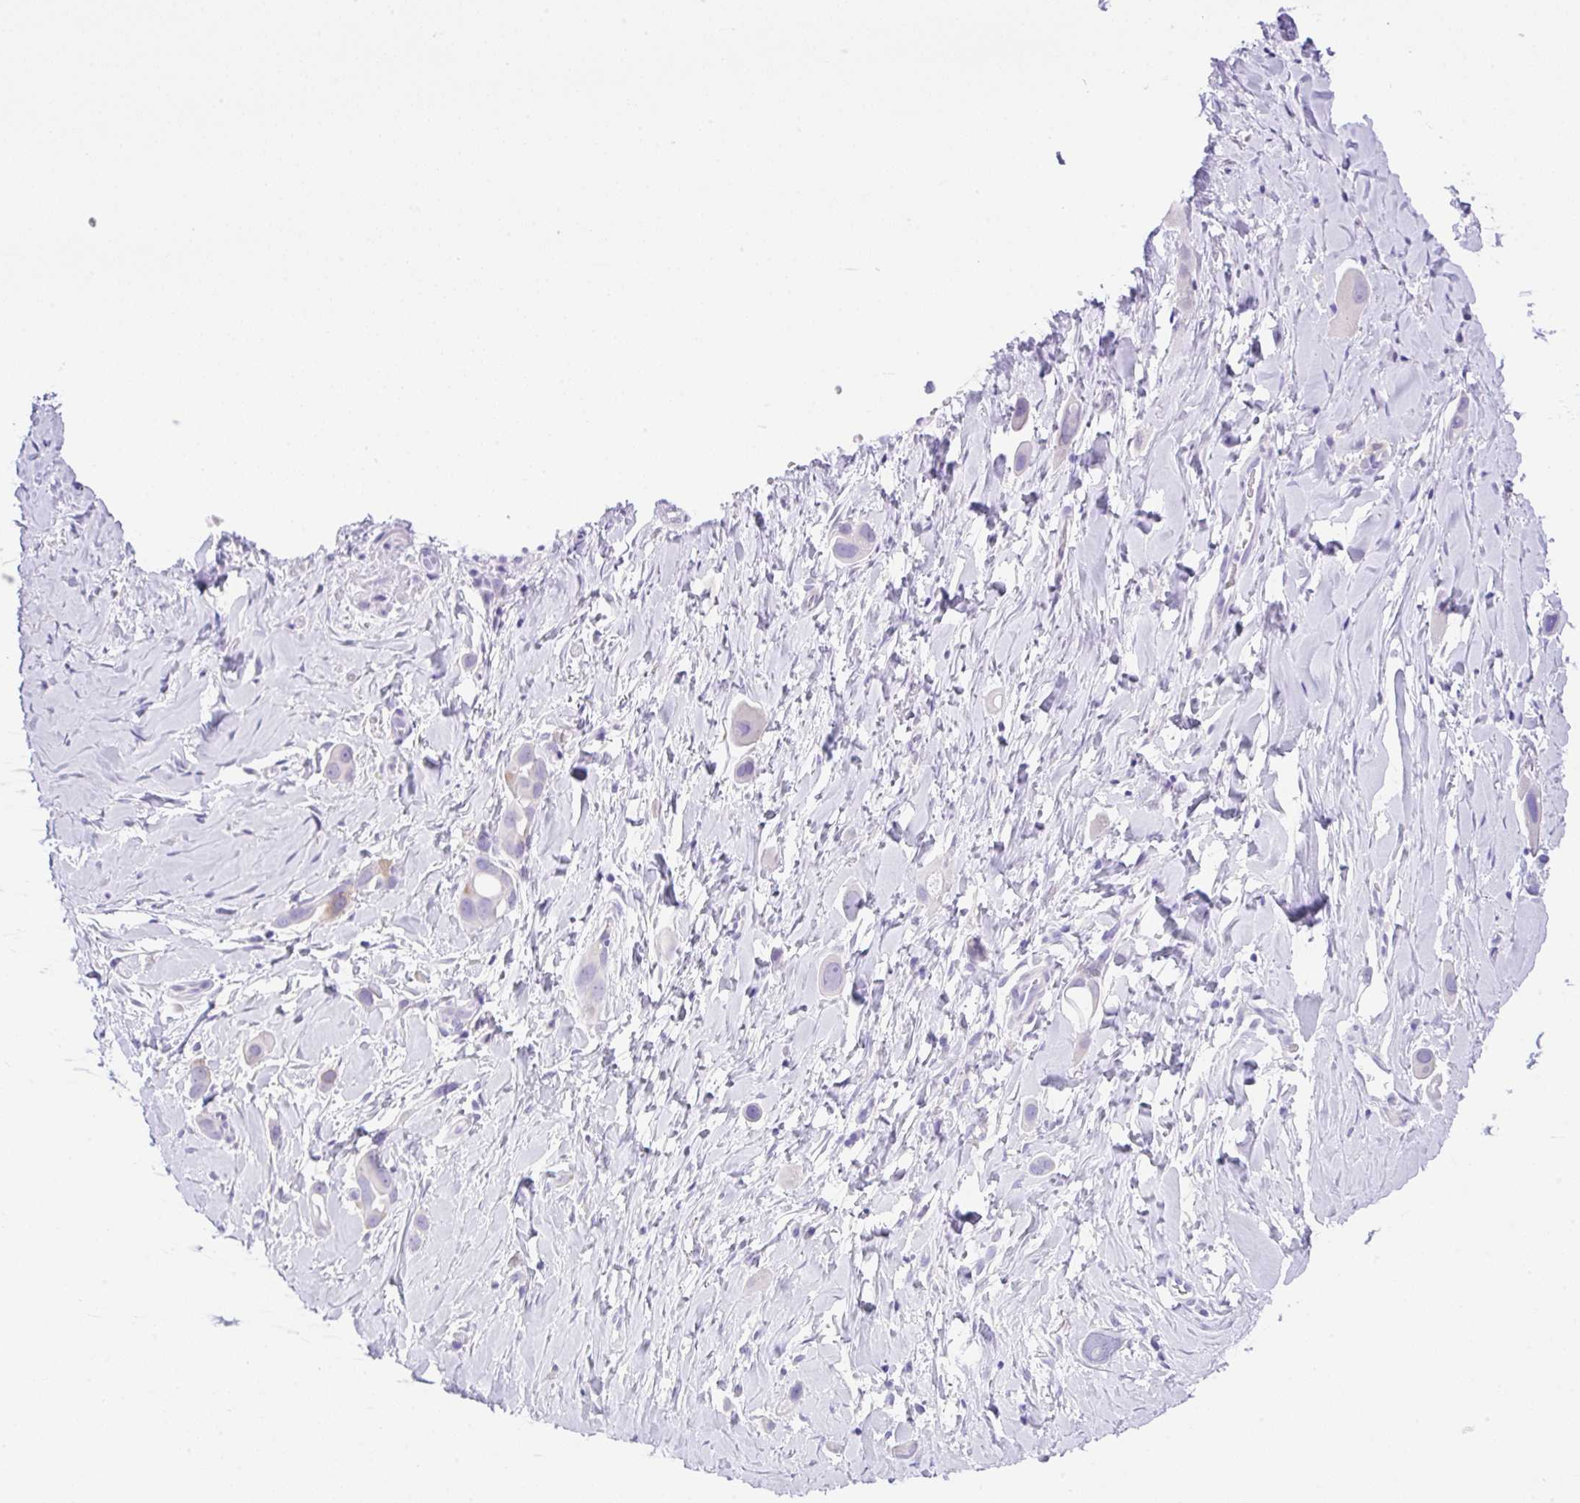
{"staining": {"intensity": "negative", "quantity": "none", "location": "none"}, "tissue": "lung cancer", "cell_type": "Tumor cells", "image_type": "cancer", "snomed": [{"axis": "morphology", "description": "Adenocarcinoma, NOS"}, {"axis": "topography", "description": "Lung"}], "caption": "This photomicrograph is of lung adenocarcinoma stained with IHC to label a protein in brown with the nuclei are counter-stained blue. There is no positivity in tumor cells.", "gene": "RRM2", "patient": {"sex": "male", "age": 76}}